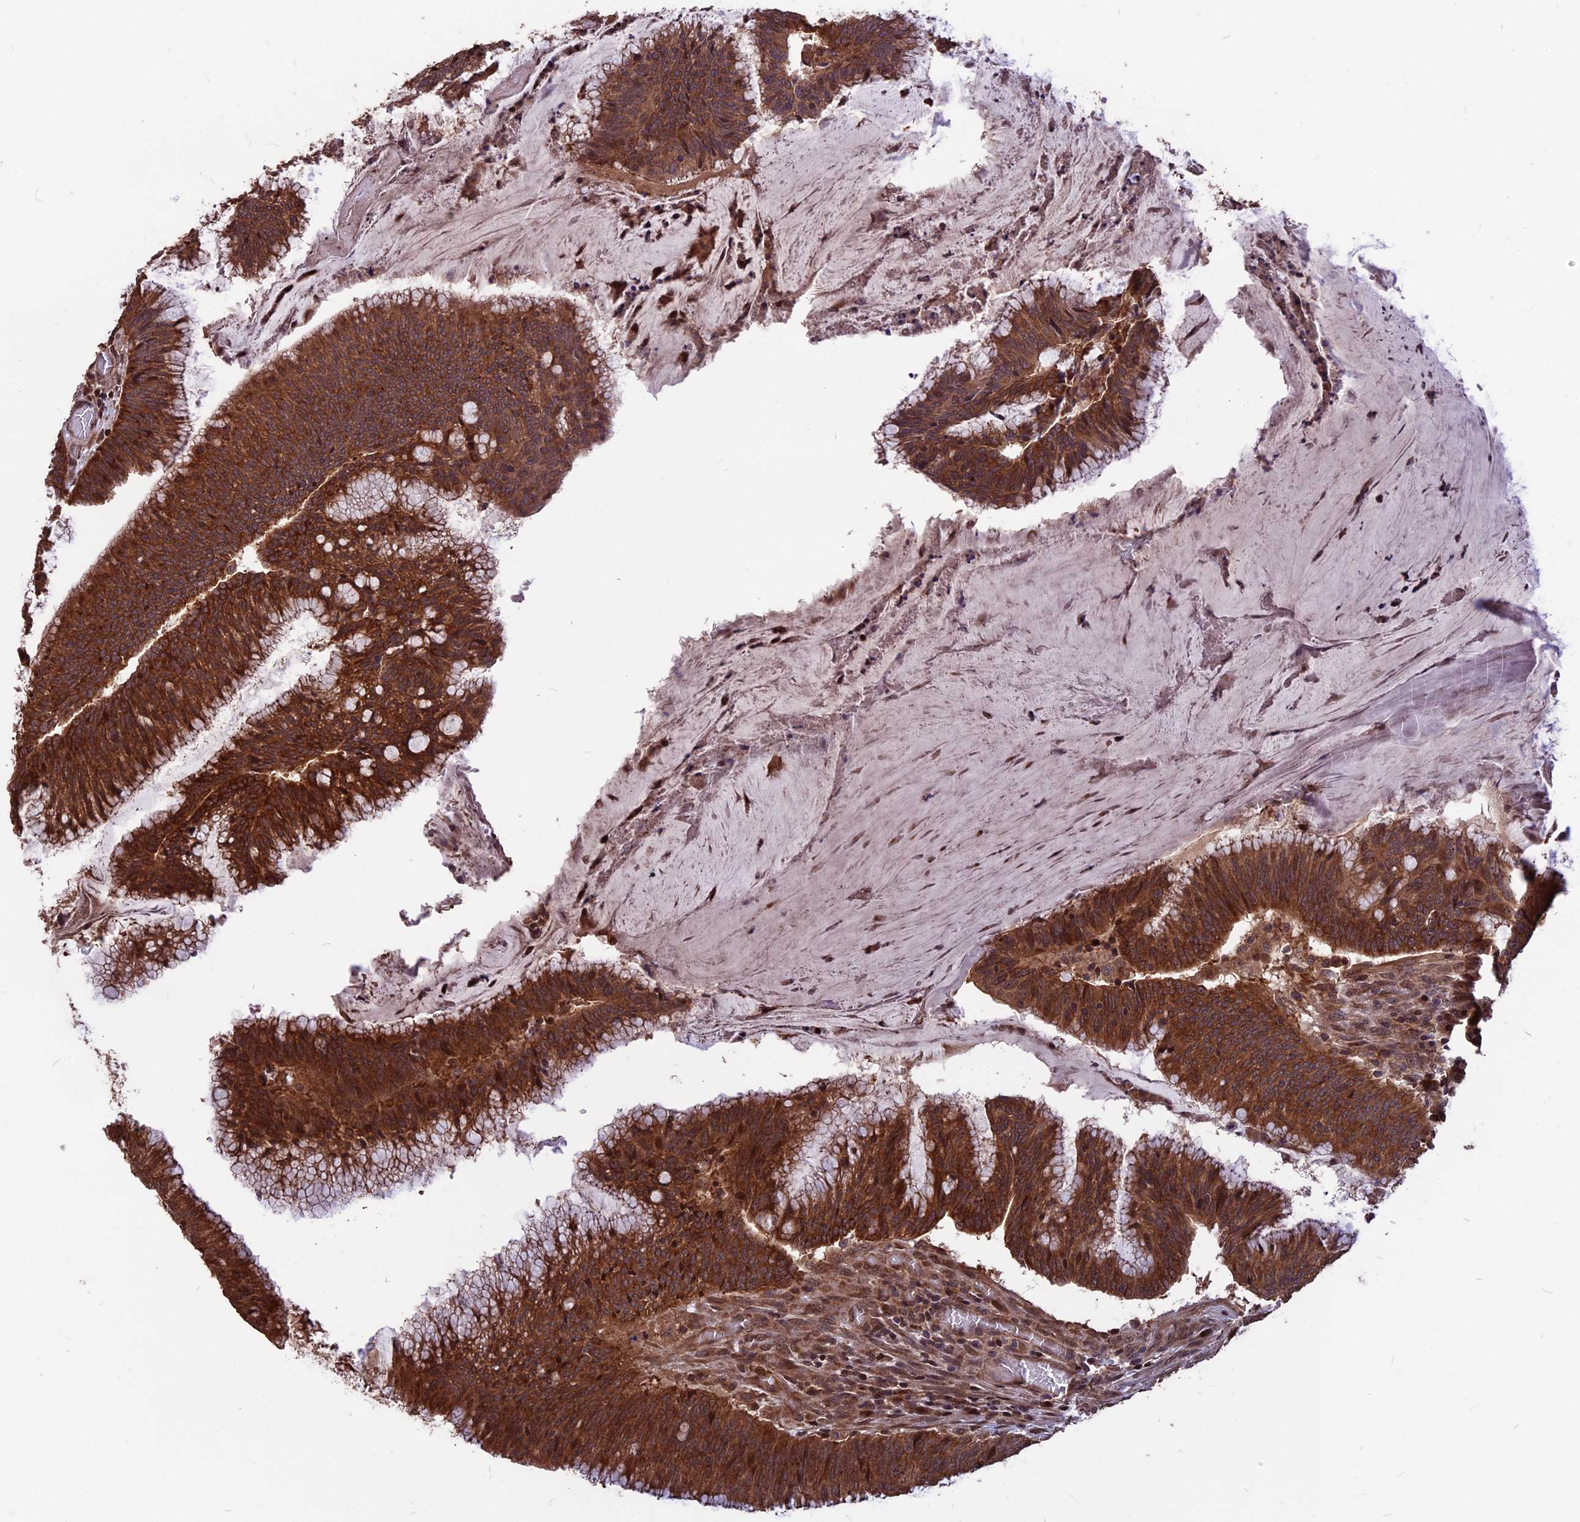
{"staining": {"intensity": "moderate", "quantity": ">75%", "location": "cytoplasmic/membranous"}, "tissue": "colorectal cancer", "cell_type": "Tumor cells", "image_type": "cancer", "snomed": [{"axis": "morphology", "description": "Adenocarcinoma, NOS"}, {"axis": "topography", "description": "Rectum"}], "caption": "Colorectal cancer (adenocarcinoma) stained for a protein (brown) exhibits moderate cytoplasmic/membranous positive staining in approximately >75% of tumor cells.", "gene": "ZNF598", "patient": {"sex": "female", "age": 77}}